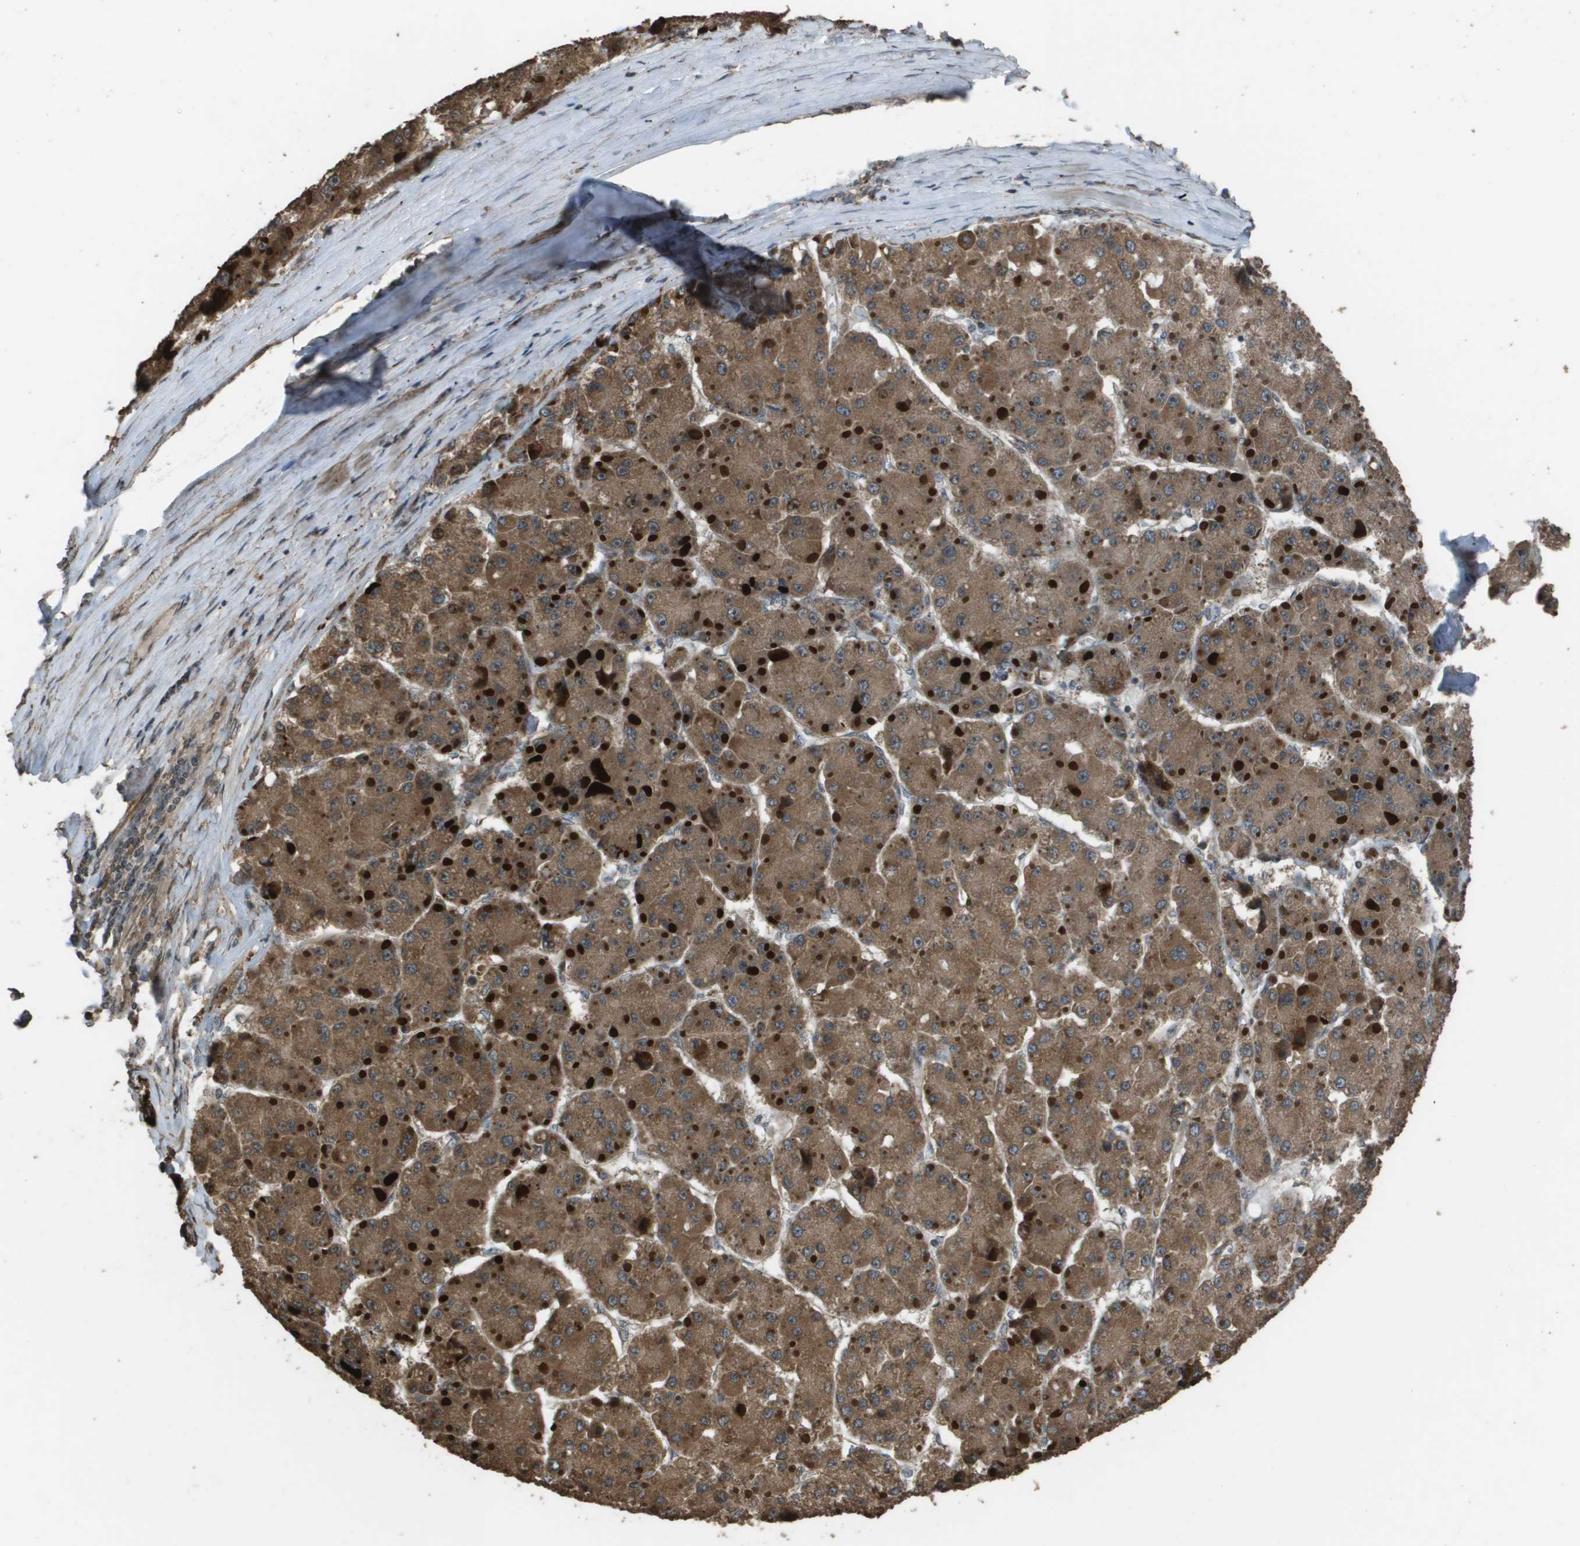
{"staining": {"intensity": "moderate", "quantity": ">75%", "location": "cytoplasmic/membranous"}, "tissue": "liver cancer", "cell_type": "Tumor cells", "image_type": "cancer", "snomed": [{"axis": "morphology", "description": "Carcinoma, Hepatocellular, NOS"}, {"axis": "topography", "description": "Liver"}], "caption": "A histopathology image of hepatocellular carcinoma (liver) stained for a protein shows moderate cytoplasmic/membranous brown staining in tumor cells.", "gene": "FIG4", "patient": {"sex": "female", "age": 73}}